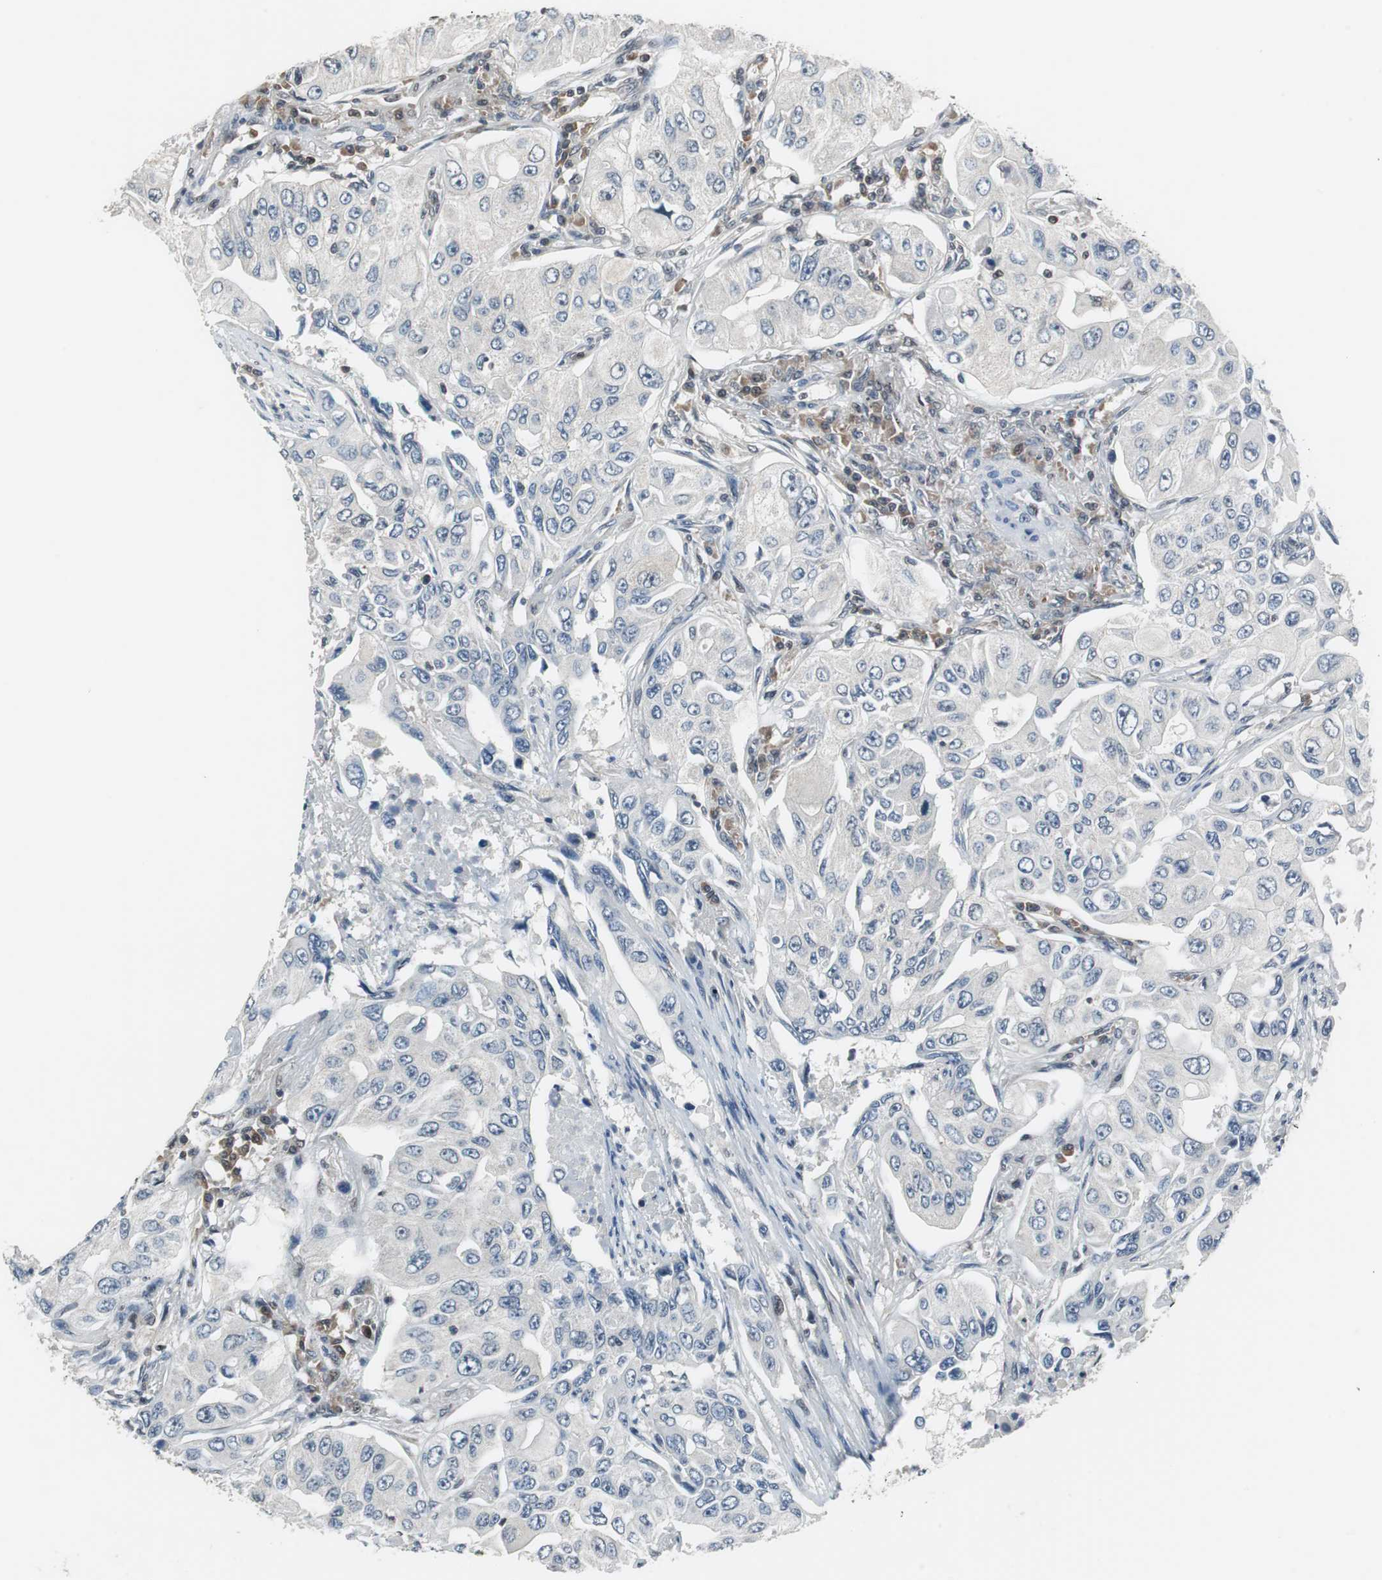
{"staining": {"intensity": "negative", "quantity": "none", "location": "none"}, "tissue": "lung cancer", "cell_type": "Tumor cells", "image_type": "cancer", "snomed": [{"axis": "morphology", "description": "Adenocarcinoma, NOS"}, {"axis": "topography", "description": "Lung"}], "caption": "Lung cancer (adenocarcinoma) was stained to show a protein in brown. There is no significant staining in tumor cells.", "gene": "MAFB", "patient": {"sex": "male", "age": 84}}